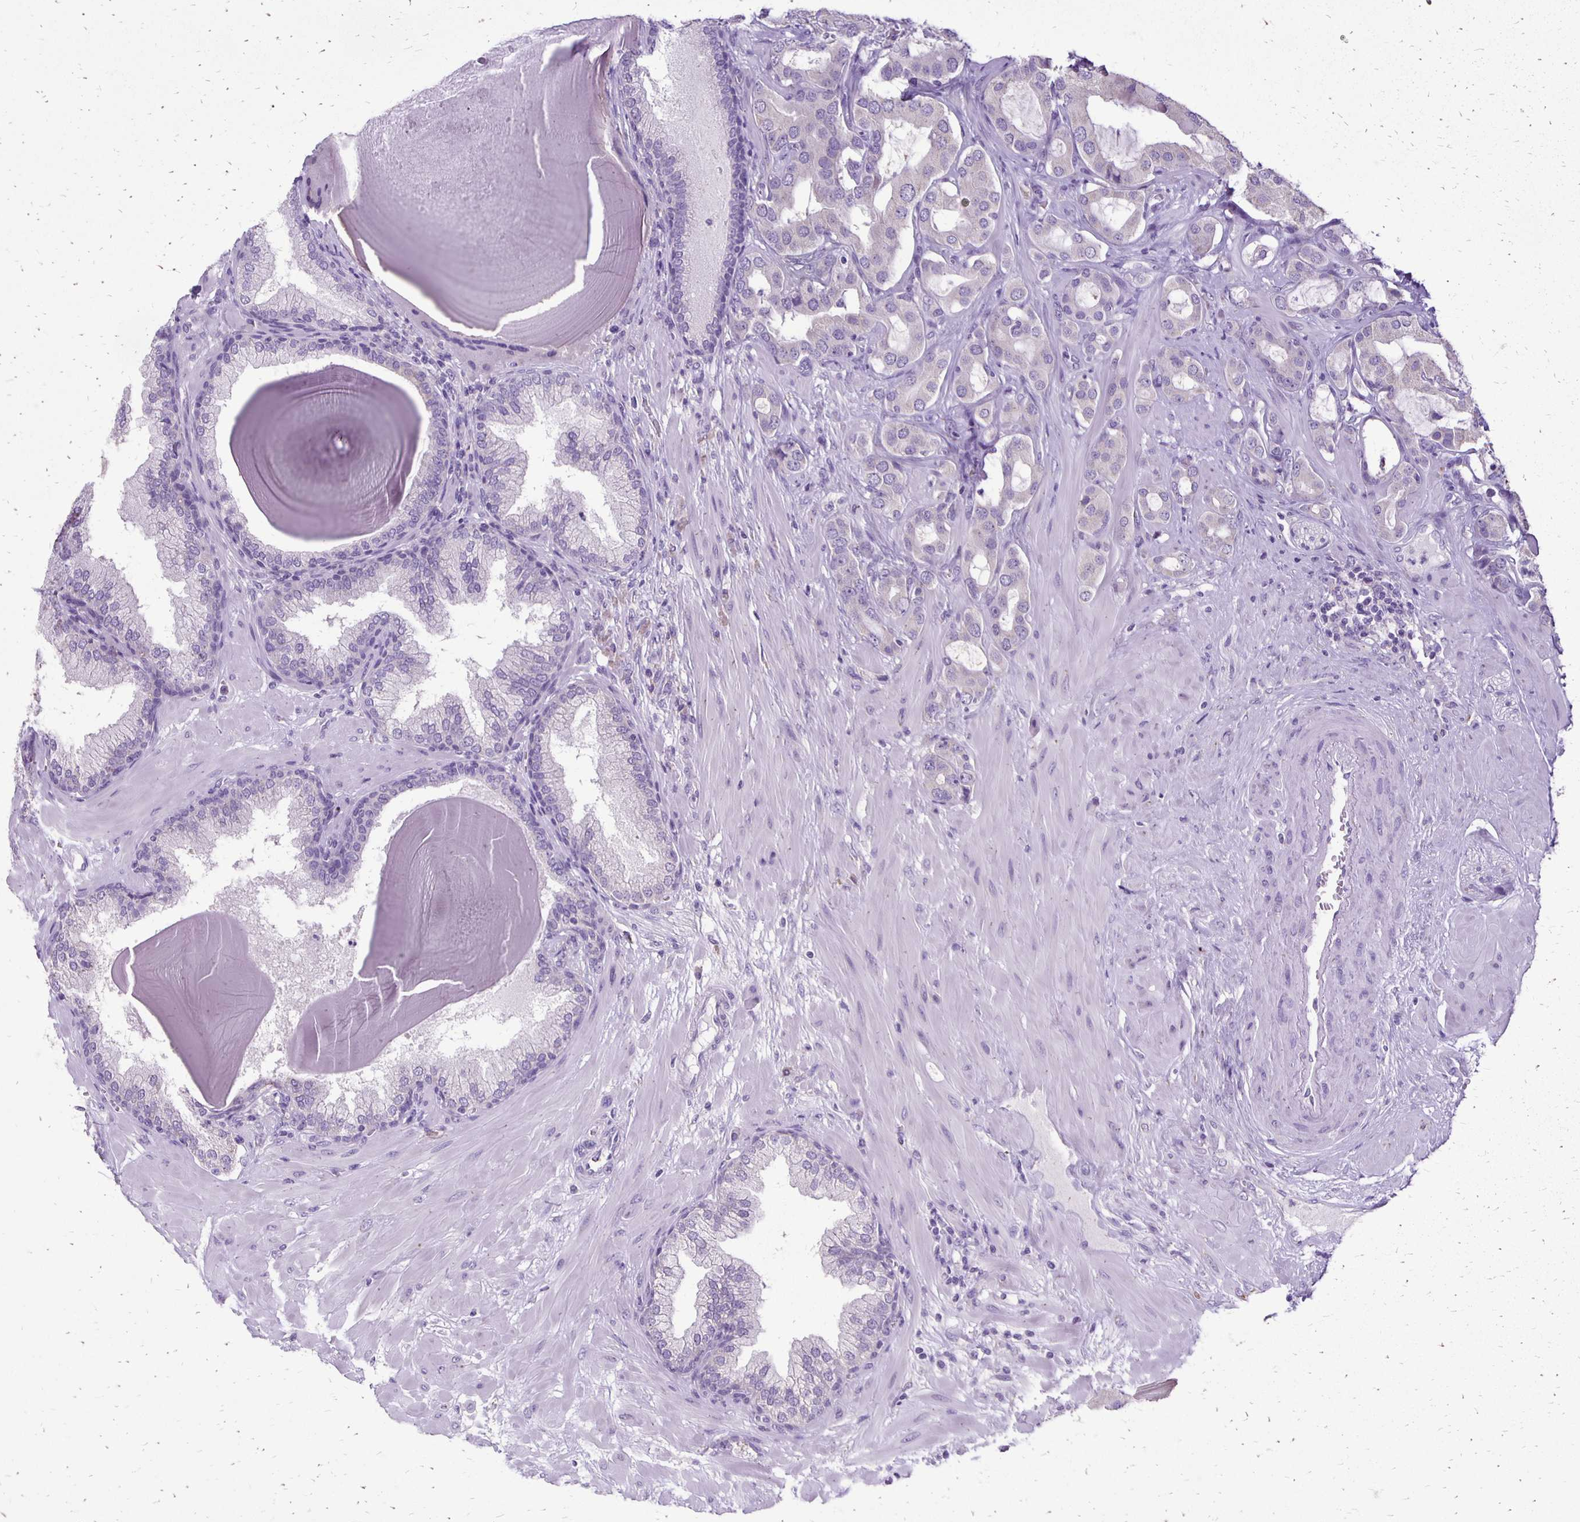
{"staining": {"intensity": "negative", "quantity": "none", "location": "none"}, "tissue": "prostate cancer", "cell_type": "Tumor cells", "image_type": "cancer", "snomed": [{"axis": "morphology", "description": "Adenocarcinoma, Low grade"}, {"axis": "topography", "description": "Prostate"}], "caption": "This photomicrograph is of prostate cancer (adenocarcinoma (low-grade)) stained with immunohistochemistry to label a protein in brown with the nuclei are counter-stained blue. There is no staining in tumor cells. Nuclei are stained in blue.", "gene": "ANKRD45", "patient": {"sex": "male", "age": 57}}